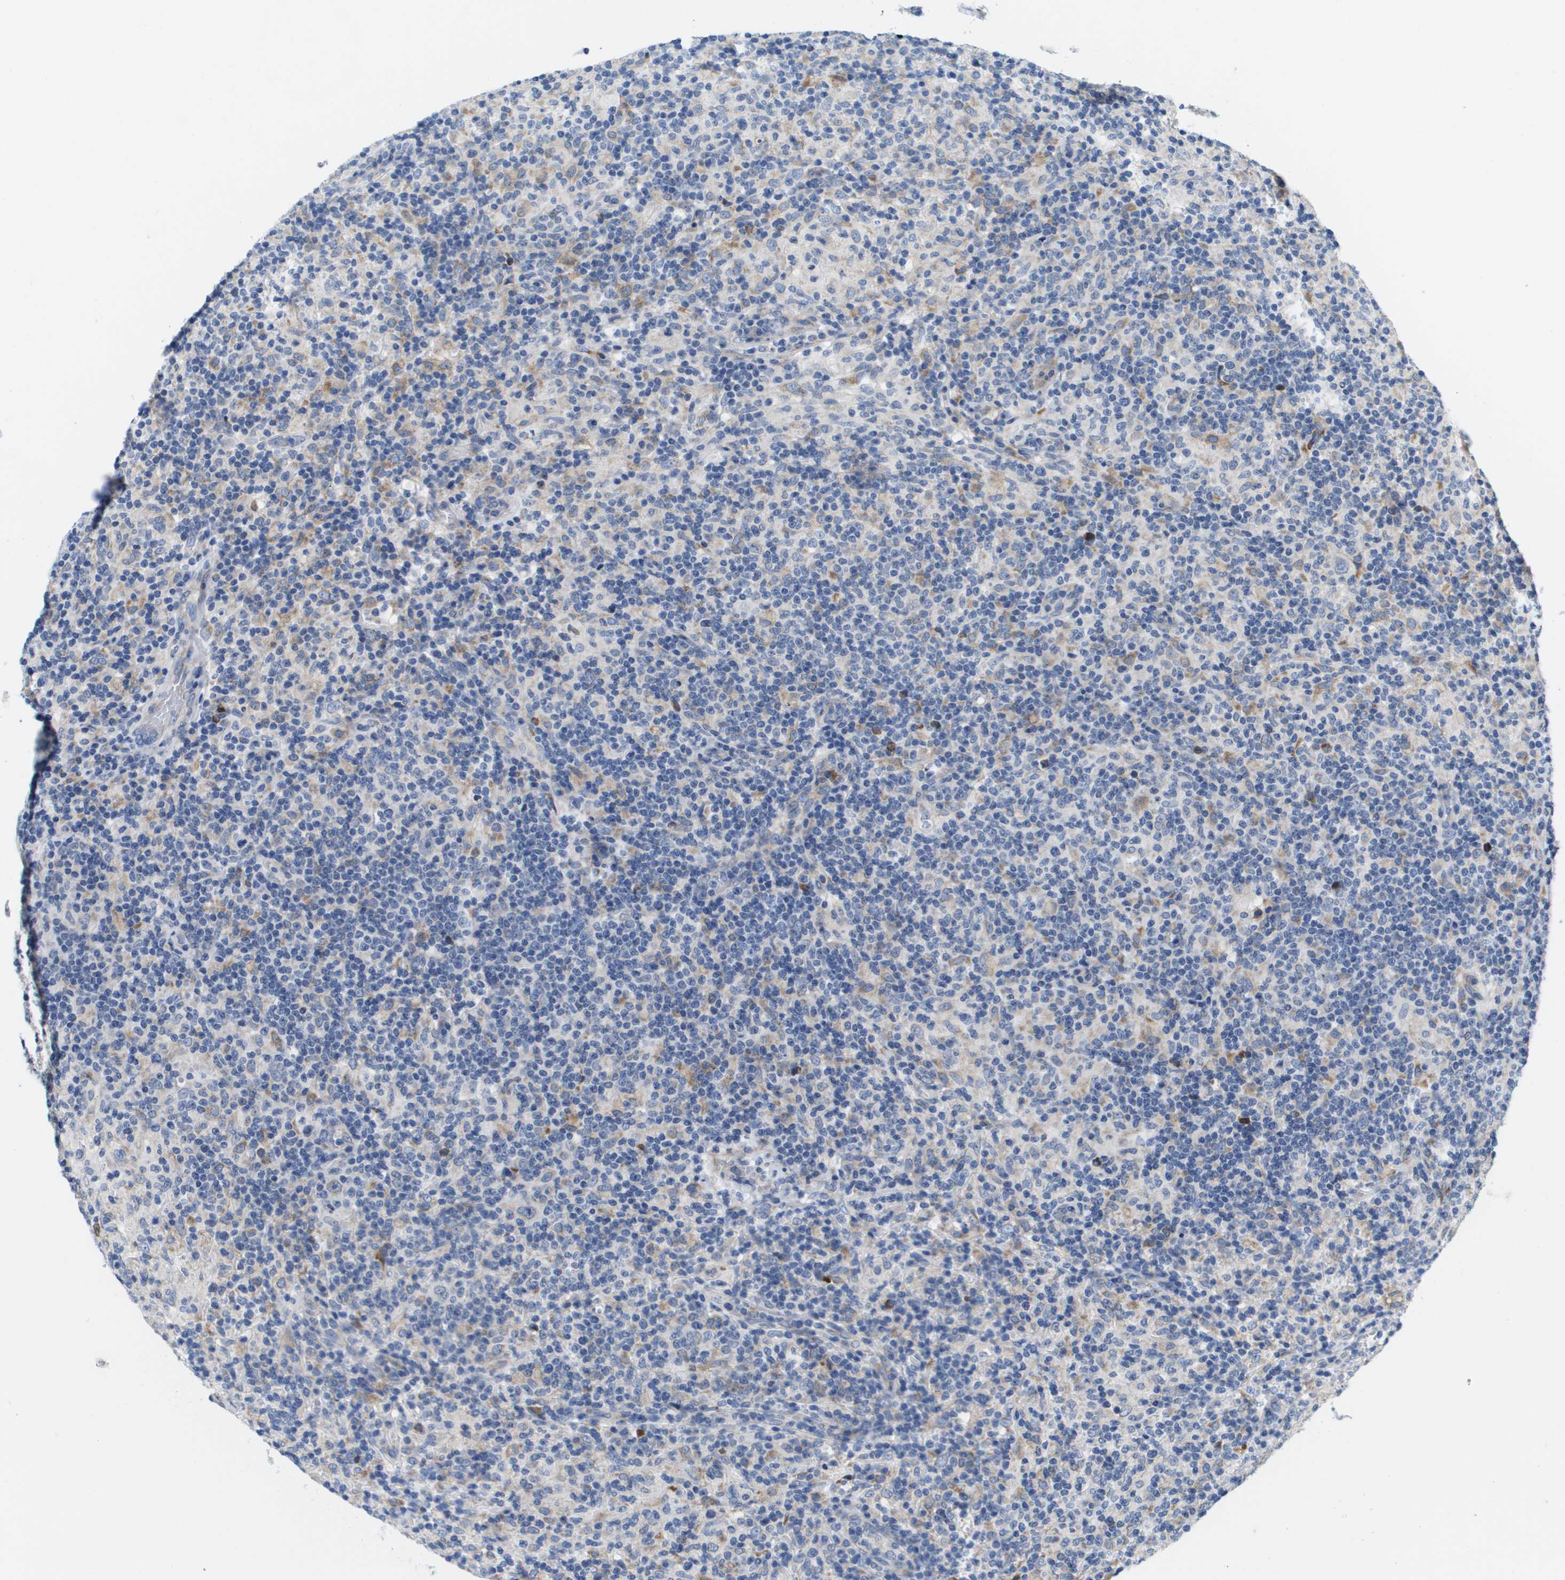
{"staining": {"intensity": "negative", "quantity": "none", "location": "none"}, "tissue": "lymphoma", "cell_type": "Tumor cells", "image_type": "cancer", "snomed": [{"axis": "morphology", "description": "Hodgkin's disease, NOS"}, {"axis": "topography", "description": "Lymph node"}], "caption": "IHC image of human Hodgkin's disease stained for a protein (brown), which exhibits no staining in tumor cells.", "gene": "CD3G", "patient": {"sex": "male", "age": 70}}